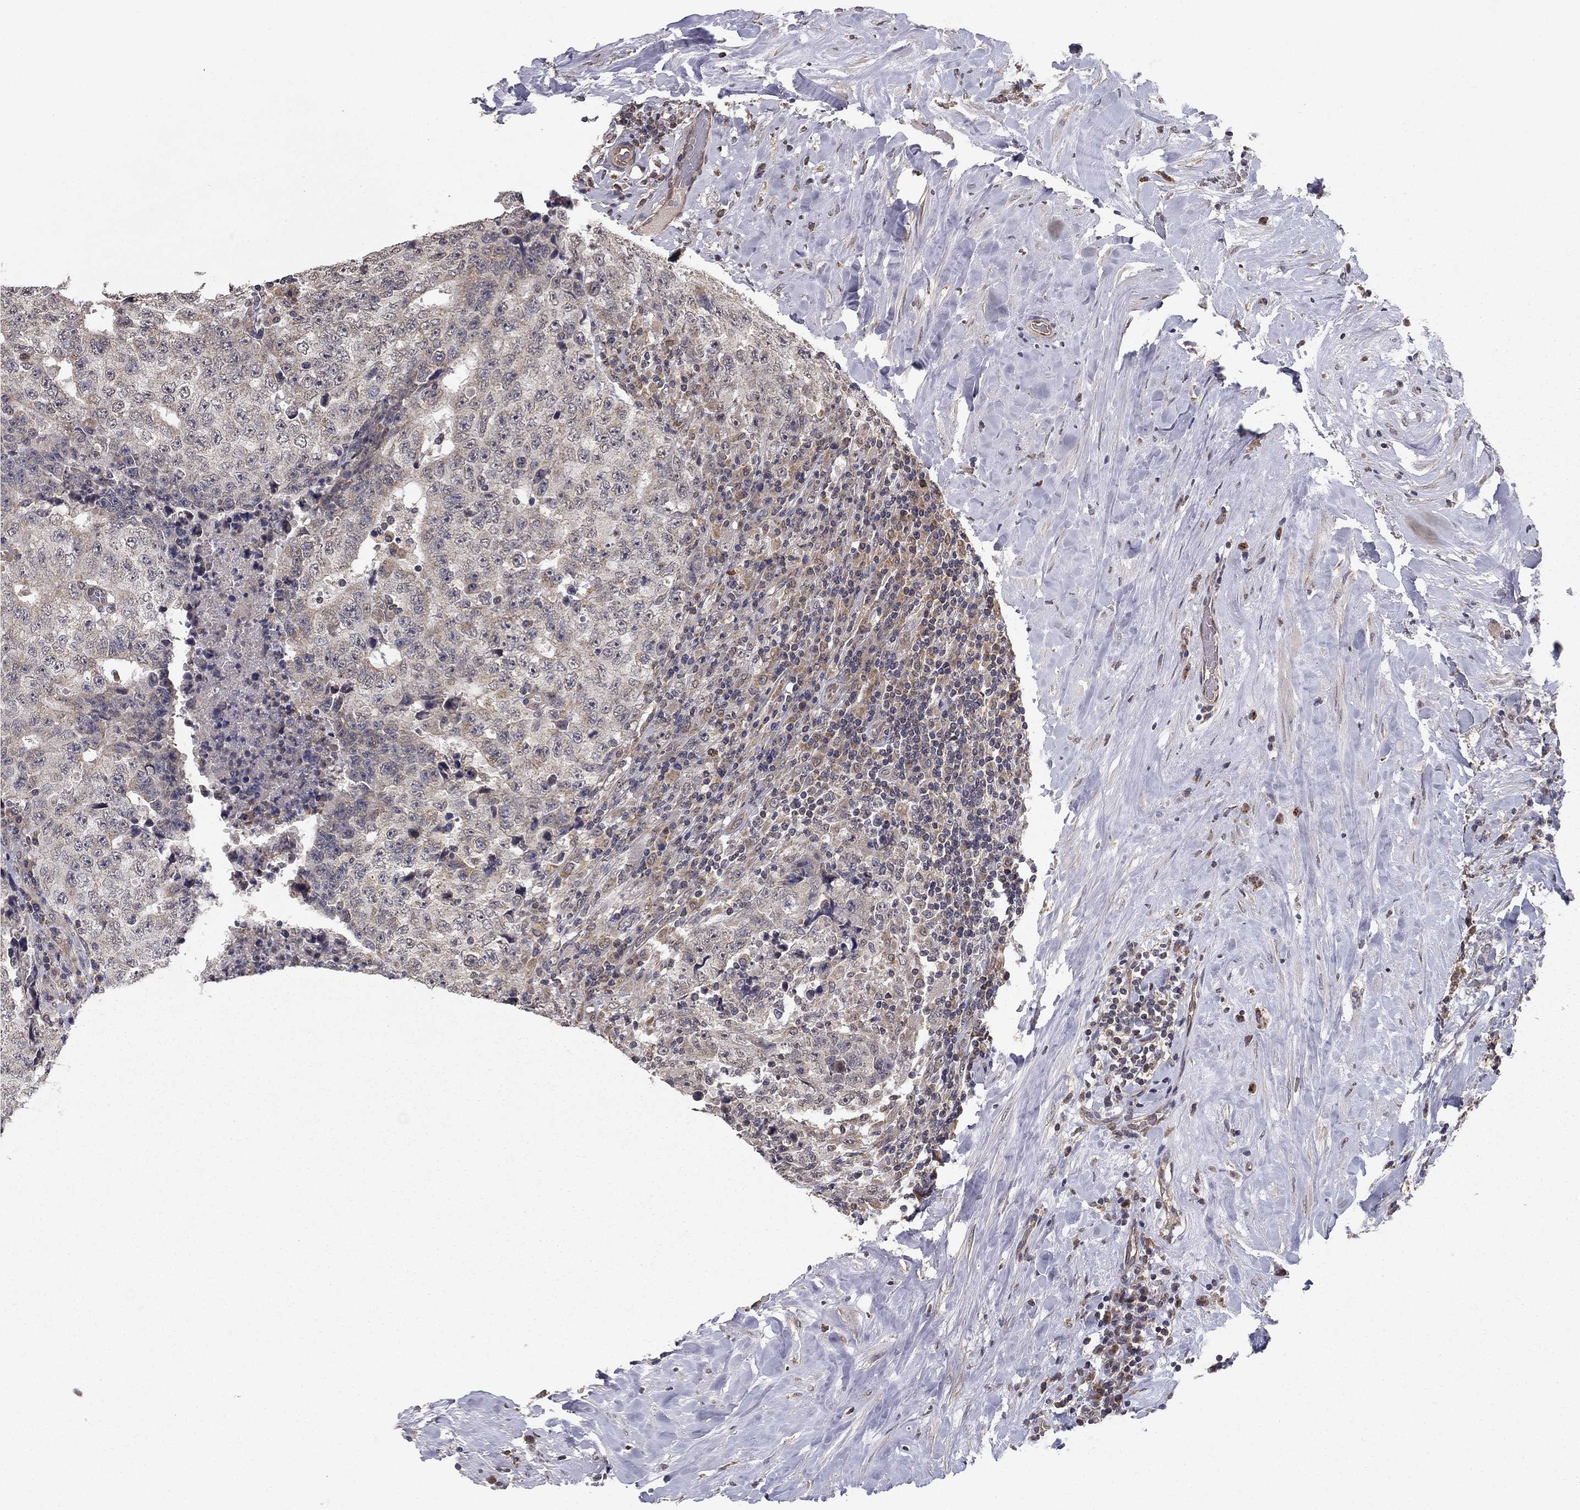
{"staining": {"intensity": "weak", "quantity": "<25%", "location": "cytoplasmic/membranous"}, "tissue": "testis cancer", "cell_type": "Tumor cells", "image_type": "cancer", "snomed": [{"axis": "morphology", "description": "Necrosis, NOS"}, {"axis": "morphology", "description": "Carcinoma, Embryonal, NOS"}, {"axis": "topography", "description": "Testis"}], "caption": "A high-resolution micrograph shows immunohistochemistry (IHC) staining of testis embryonal carcinoma, which reveals no significant staining in tumor cells.", "gene": "SLC2A13", "patient": {"sex": "male", "age": 19}}